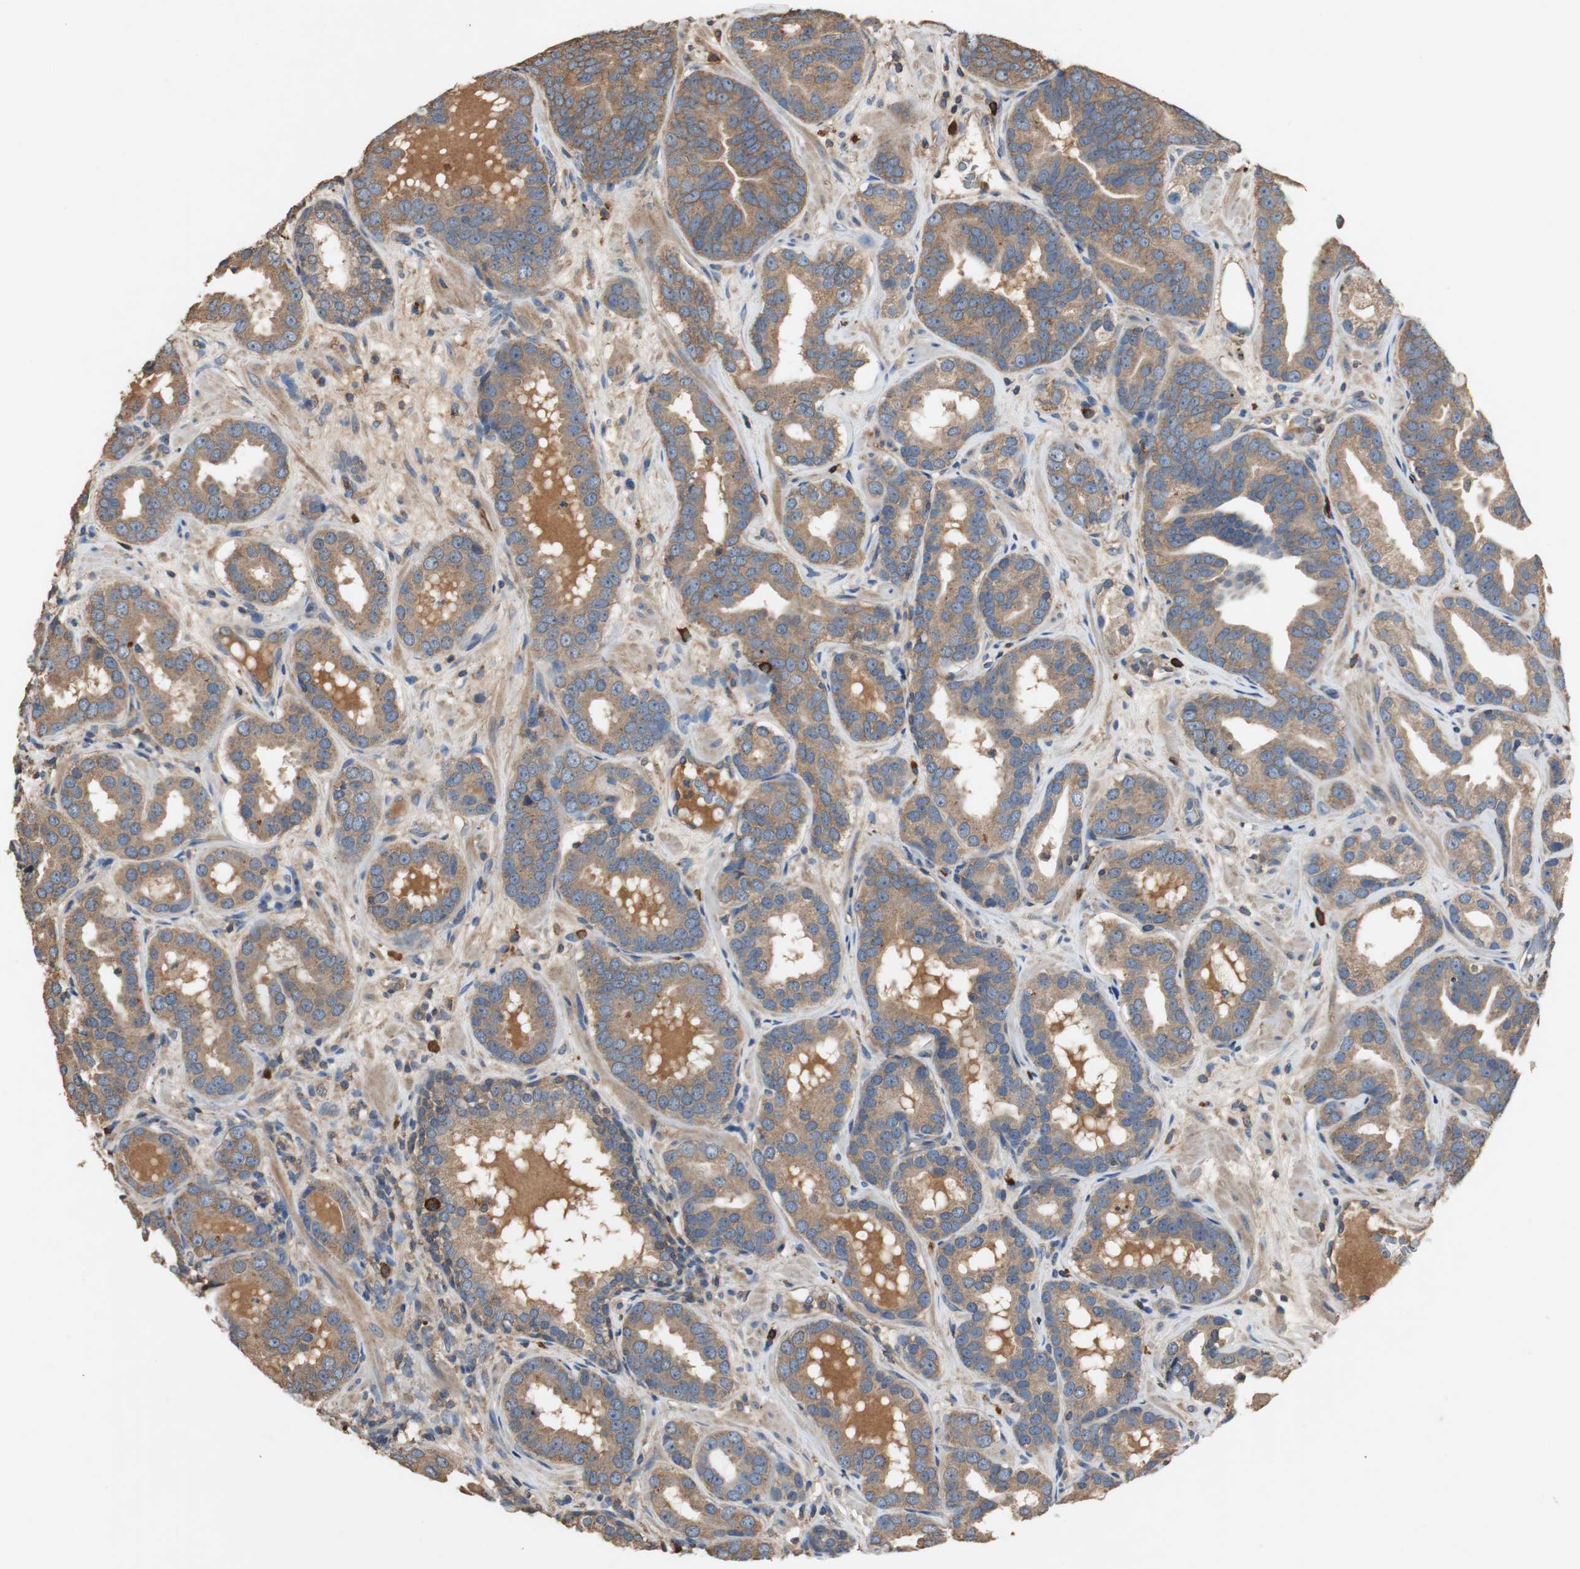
{"staining": {"intensity": "moderate", "quantity": ">75%", "location": "cytoplasmic/membranous"}, "tissue": "prostate cancer", "cell_type": "Tumor cells", "image_type": "cancer", "snomed": [{"axis": "morphology", "description": "Adenocarcinoma, Low grade"}, {"axis": "topography", "description": "Prostate"}], "caption": "The image reveals immunohistochemical staining of prostate adenocarcinoma (low-grade). There is moderate cytoplasmic/membranous staining is present in about >75% of tumor cells. Nuclei are stained in blue.", "gene": "TNFRSF14", "patient": {"sex": "male", "age": 59}}